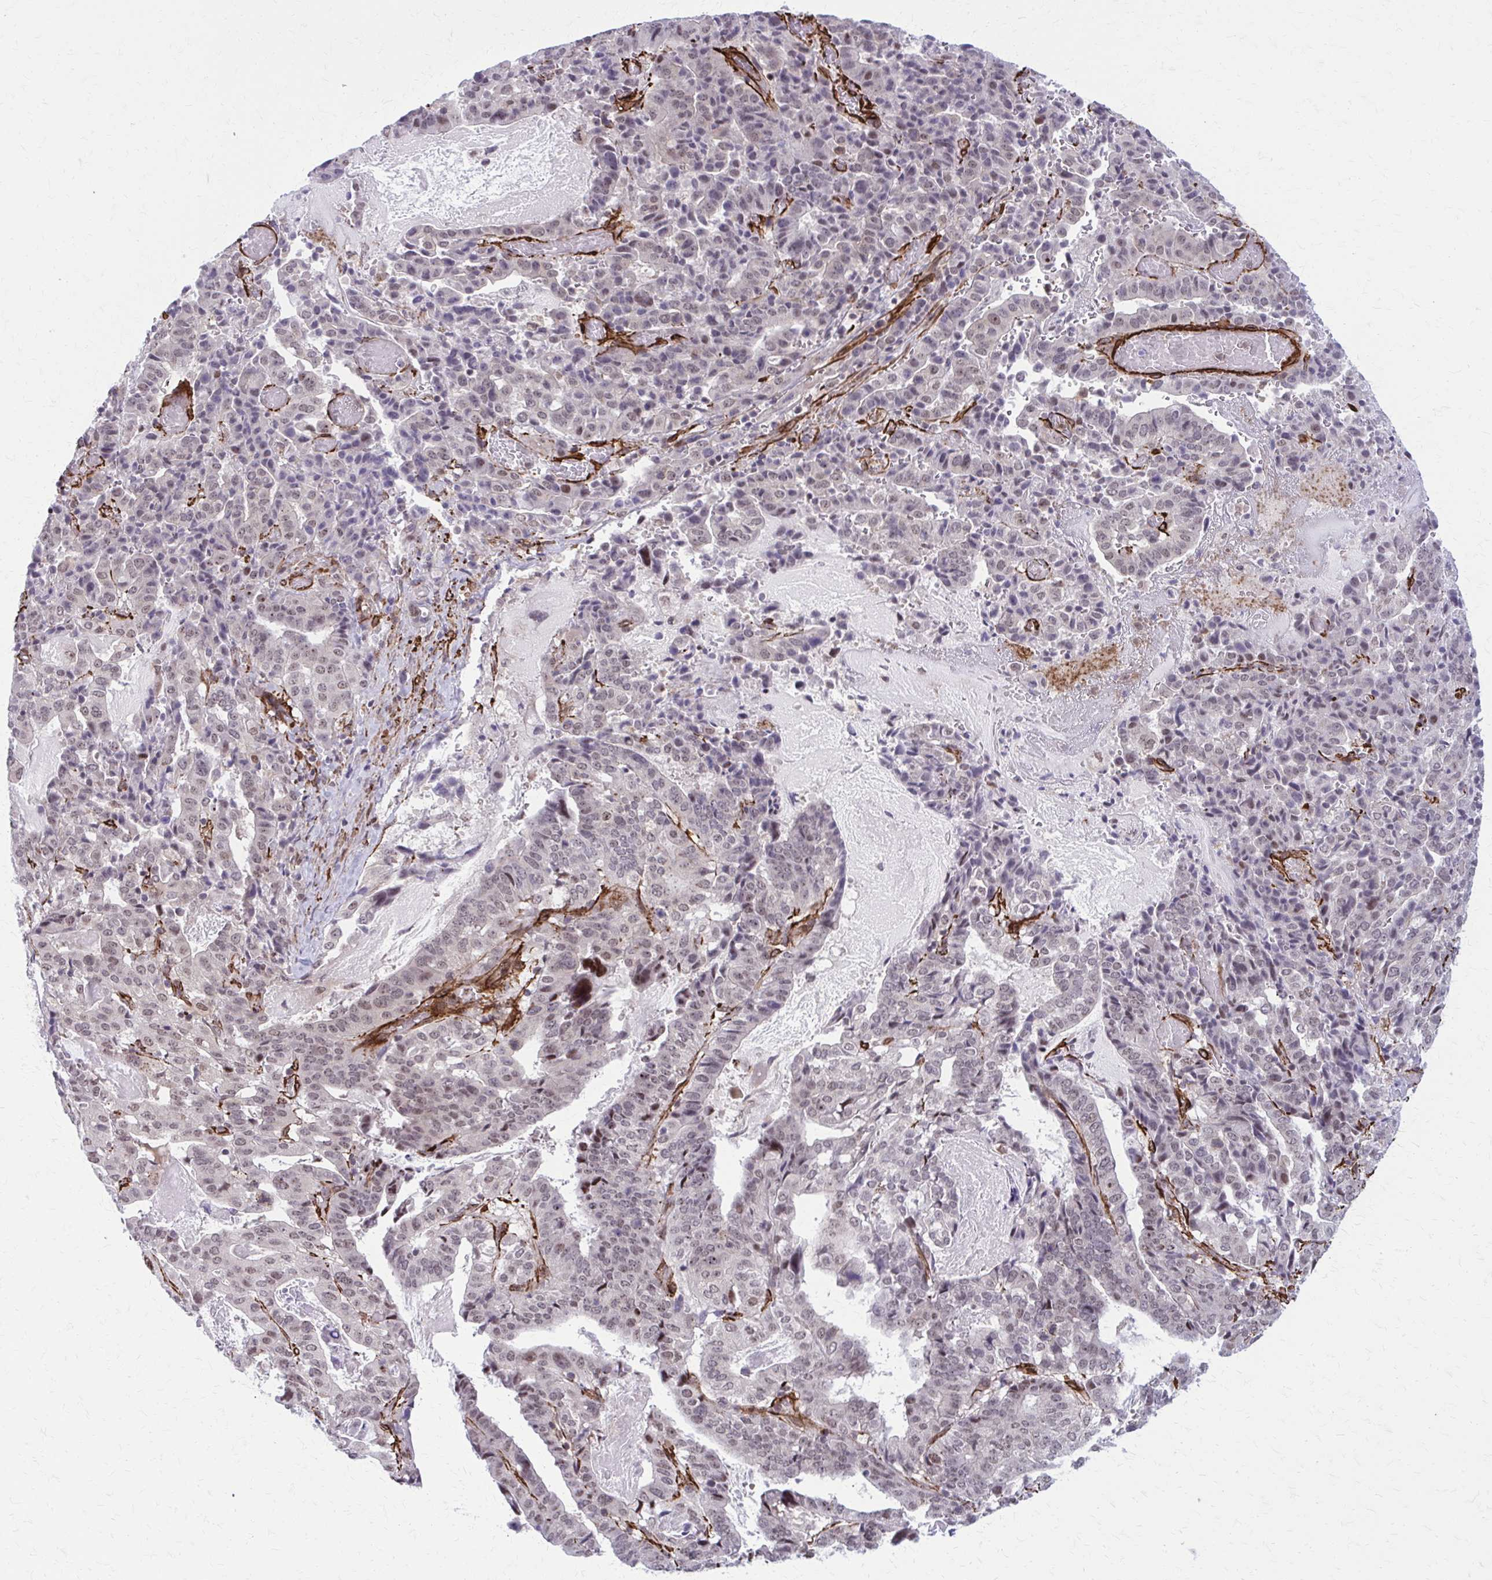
{"staining": {"intensity": "weak", "quantity": "25%-75%", "location": "nuclear"}, "tissue": "stomach cancer", "cell_type": "Tumor cells", "image_type": "cancer", "snomed": [{"axis": "morphology", "description": "Adenocarcinoma, NOS"}, {"axis": "topography", "description": "Stomach"}], "caption": "An immunohistochemistry photomicrograph of neoplastic tissue is shown. Protein staining in brown shows weak nuclear positivity in stomach adenocarcinoma within tumor cells. Immunohistochemistry (ihc) stains the protein in brown and the nuclei are stained blue.", "gene": "NRBF2", "patient": {"sex": "male", "age": 48}}